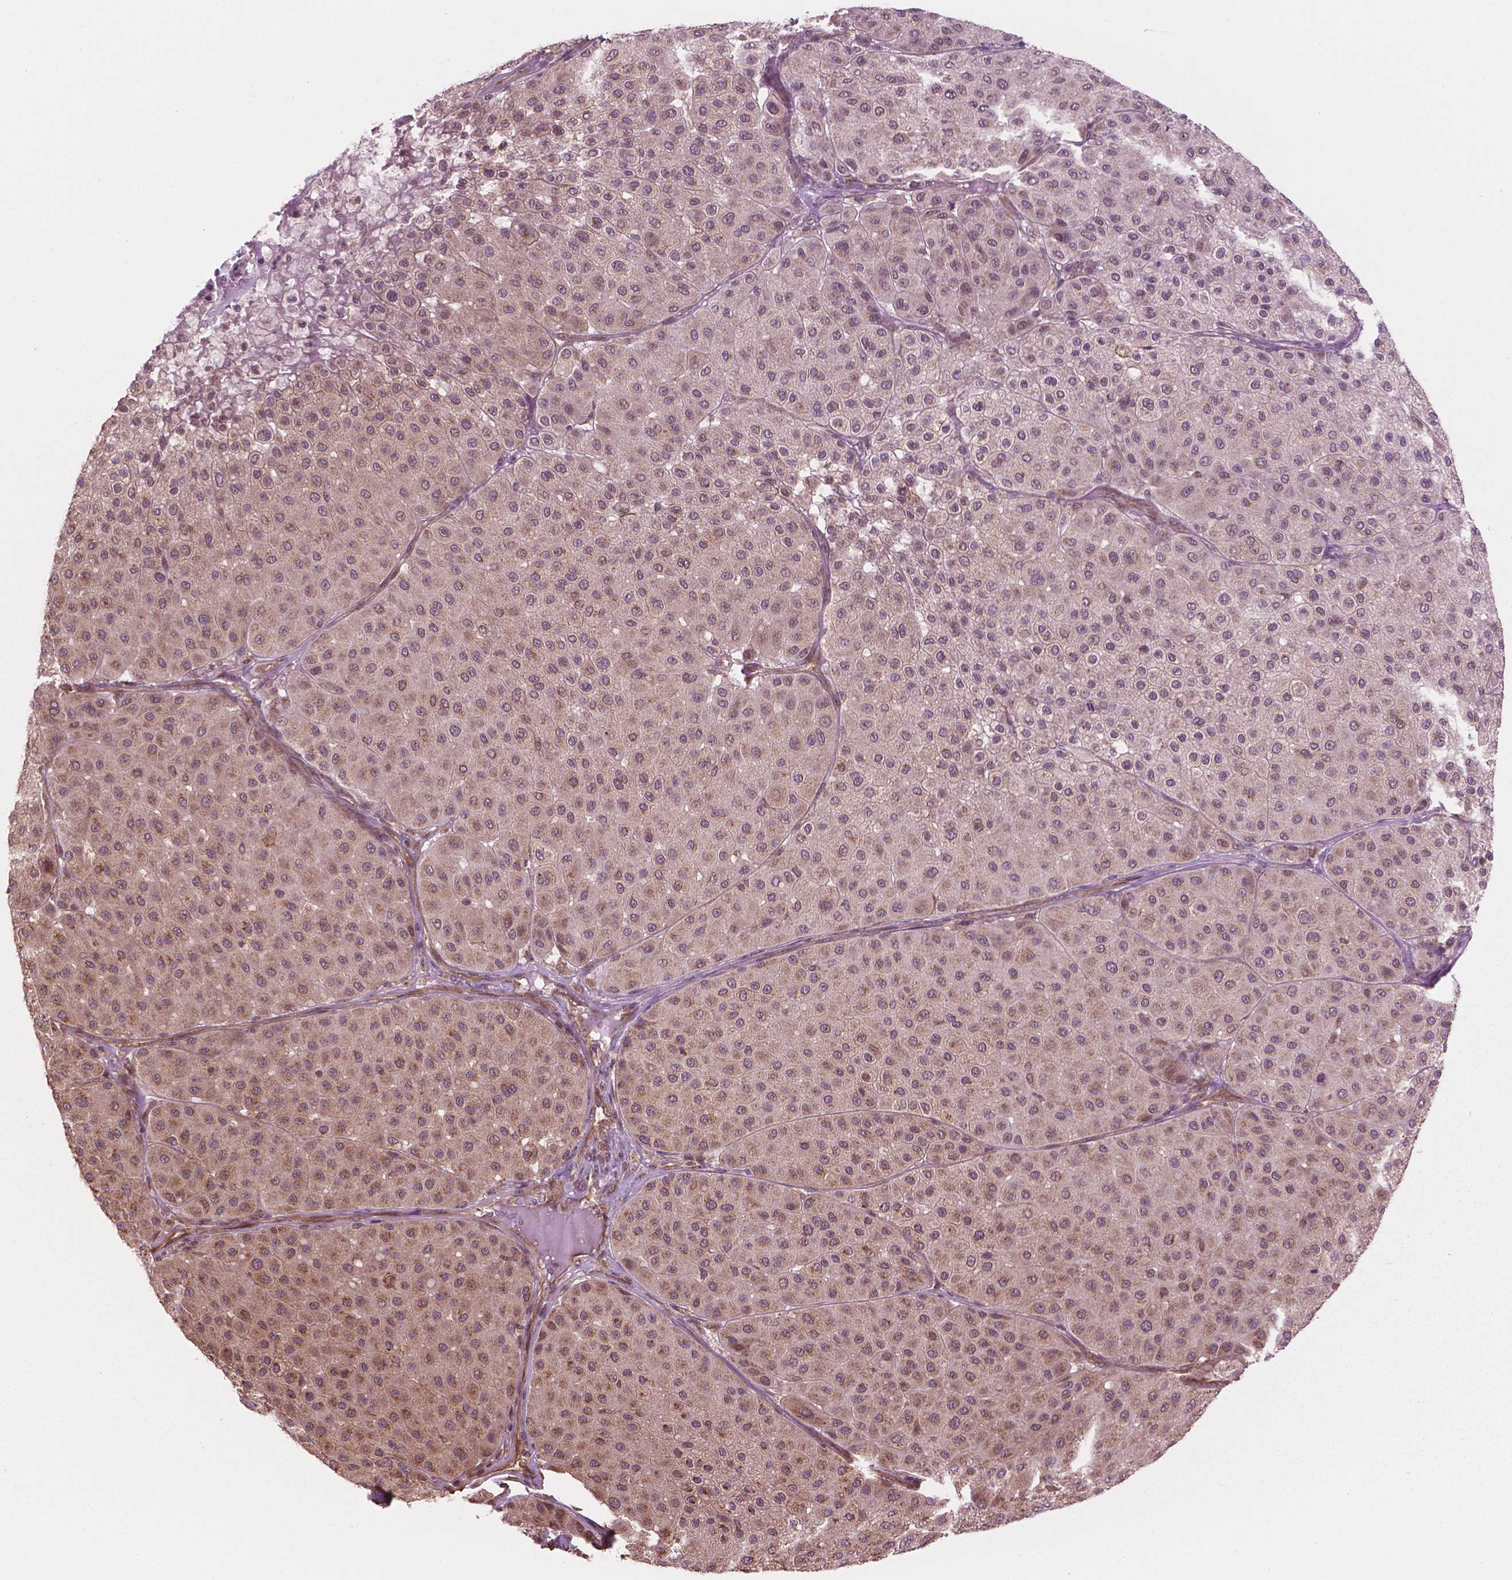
{"staining": {"intensity": "moderate", "quantity": "25%-75%", "location": "cytoplasmic/membranous"}, "tissue": "melanoma", "cell_type": "Tumor cells", "image_type": "cancer", "snomed": [{"axis": "morphology", "description": "Malignant melanoma, Metastatic site"}, {"axis": "topography", "description": "Smooth muscle"}], "caption": "Melanoma was stained to show a protein in brown. There is medium levels of moderate cytoplasmic/membranous staining in approximately 25%-75% of tumor cells.", "gene": "PPP1CB", "patient": {"sex": "male", "age": 41}}